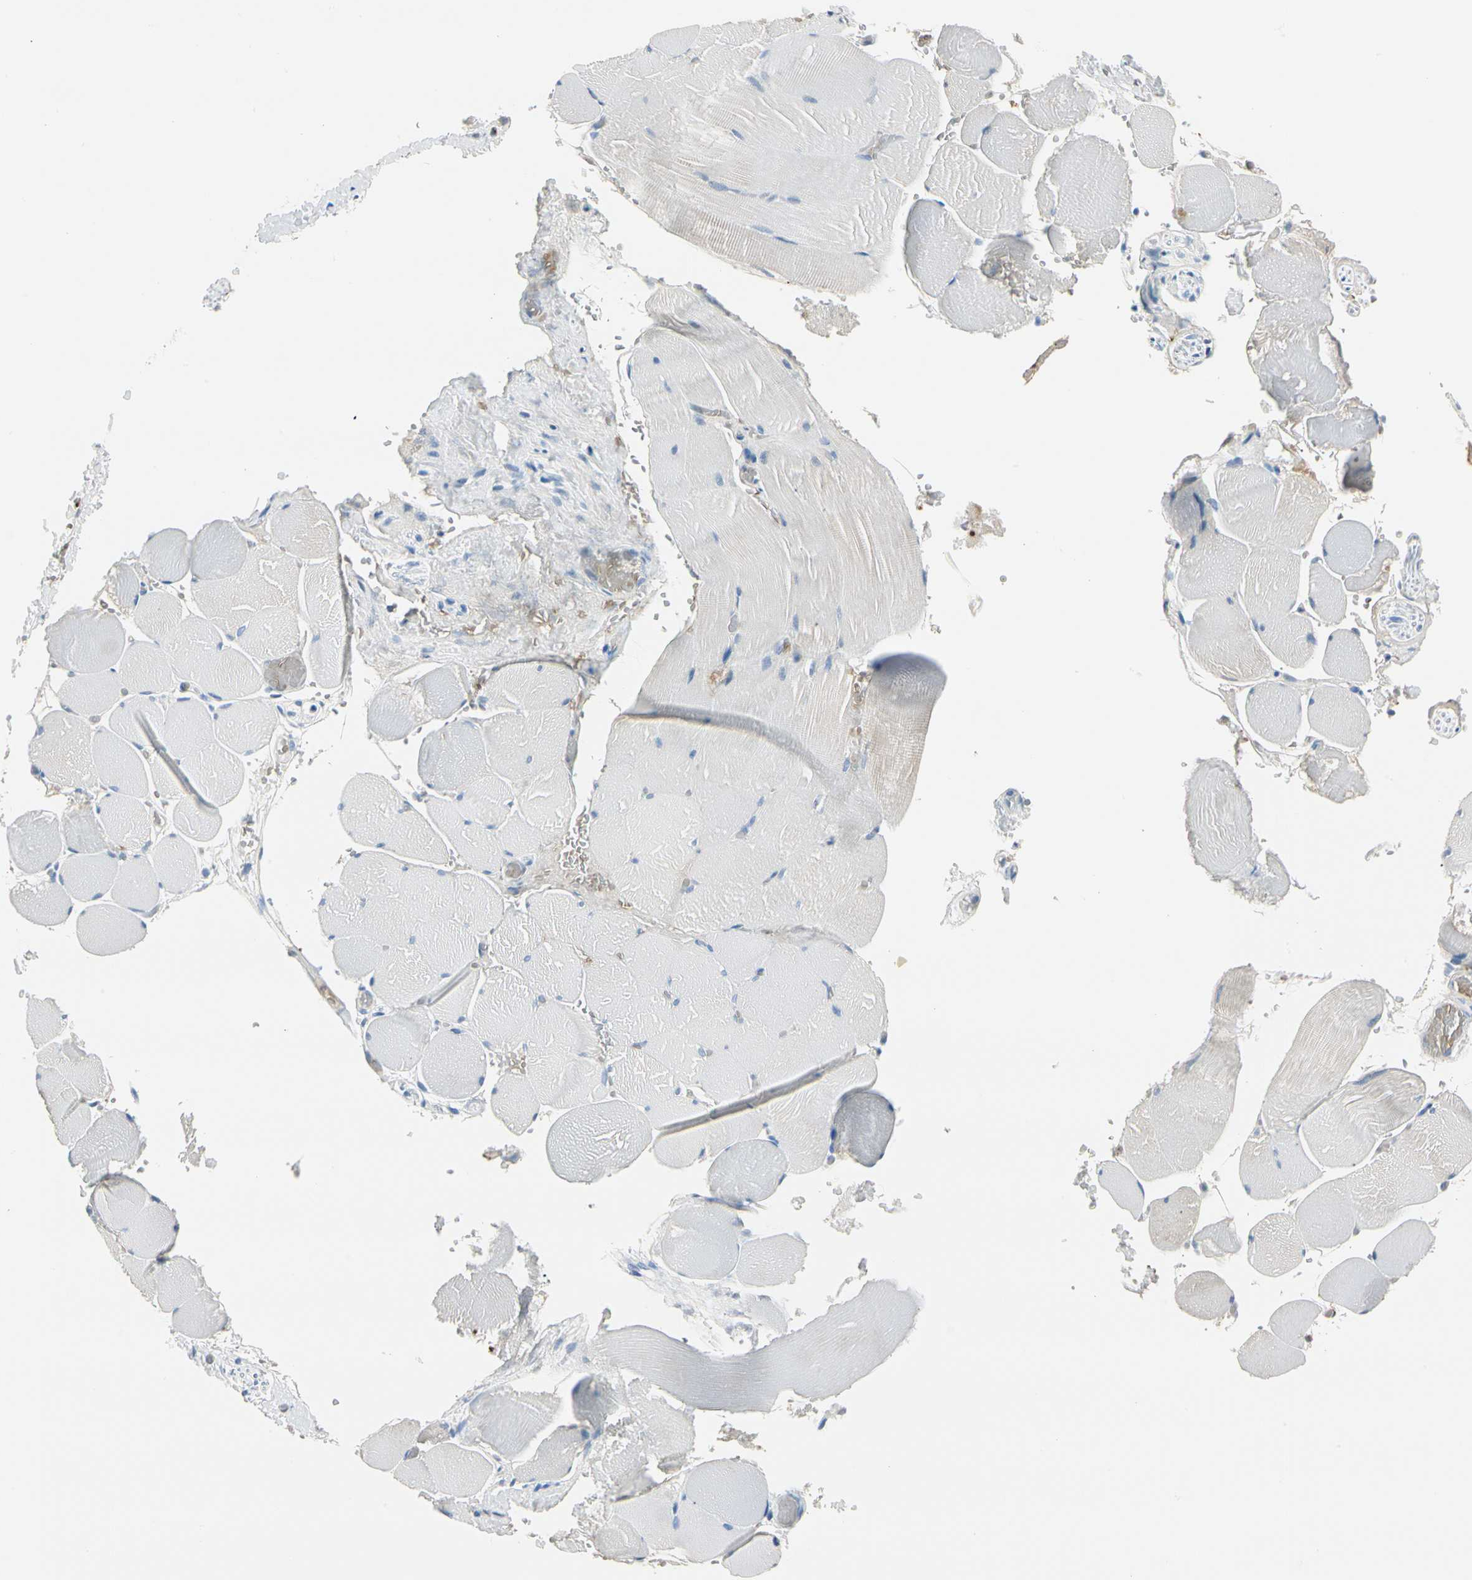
{"staining": {"intensity": "negative", "quantity": "none", "location": "none"}, "tissue": "skeletal muscle", "cell_type": "Myocytes", "image_type": "normal", "snomed": [{"axis": "morphology", "description": "Normal tissue, NOS"}, {"axis": "topography", "description": "Skeletal muscle"}, {"axis": "topography", "description": "Soft tissue"}], "caption": "A high-resolution micrograph shows immunohistochemistry (IHC) staining of benign skeletal muscle, which demonstrates no significant positivity in myocytes.", "gene": "CA1", "patient": {"sex": "female", "age": 58}}